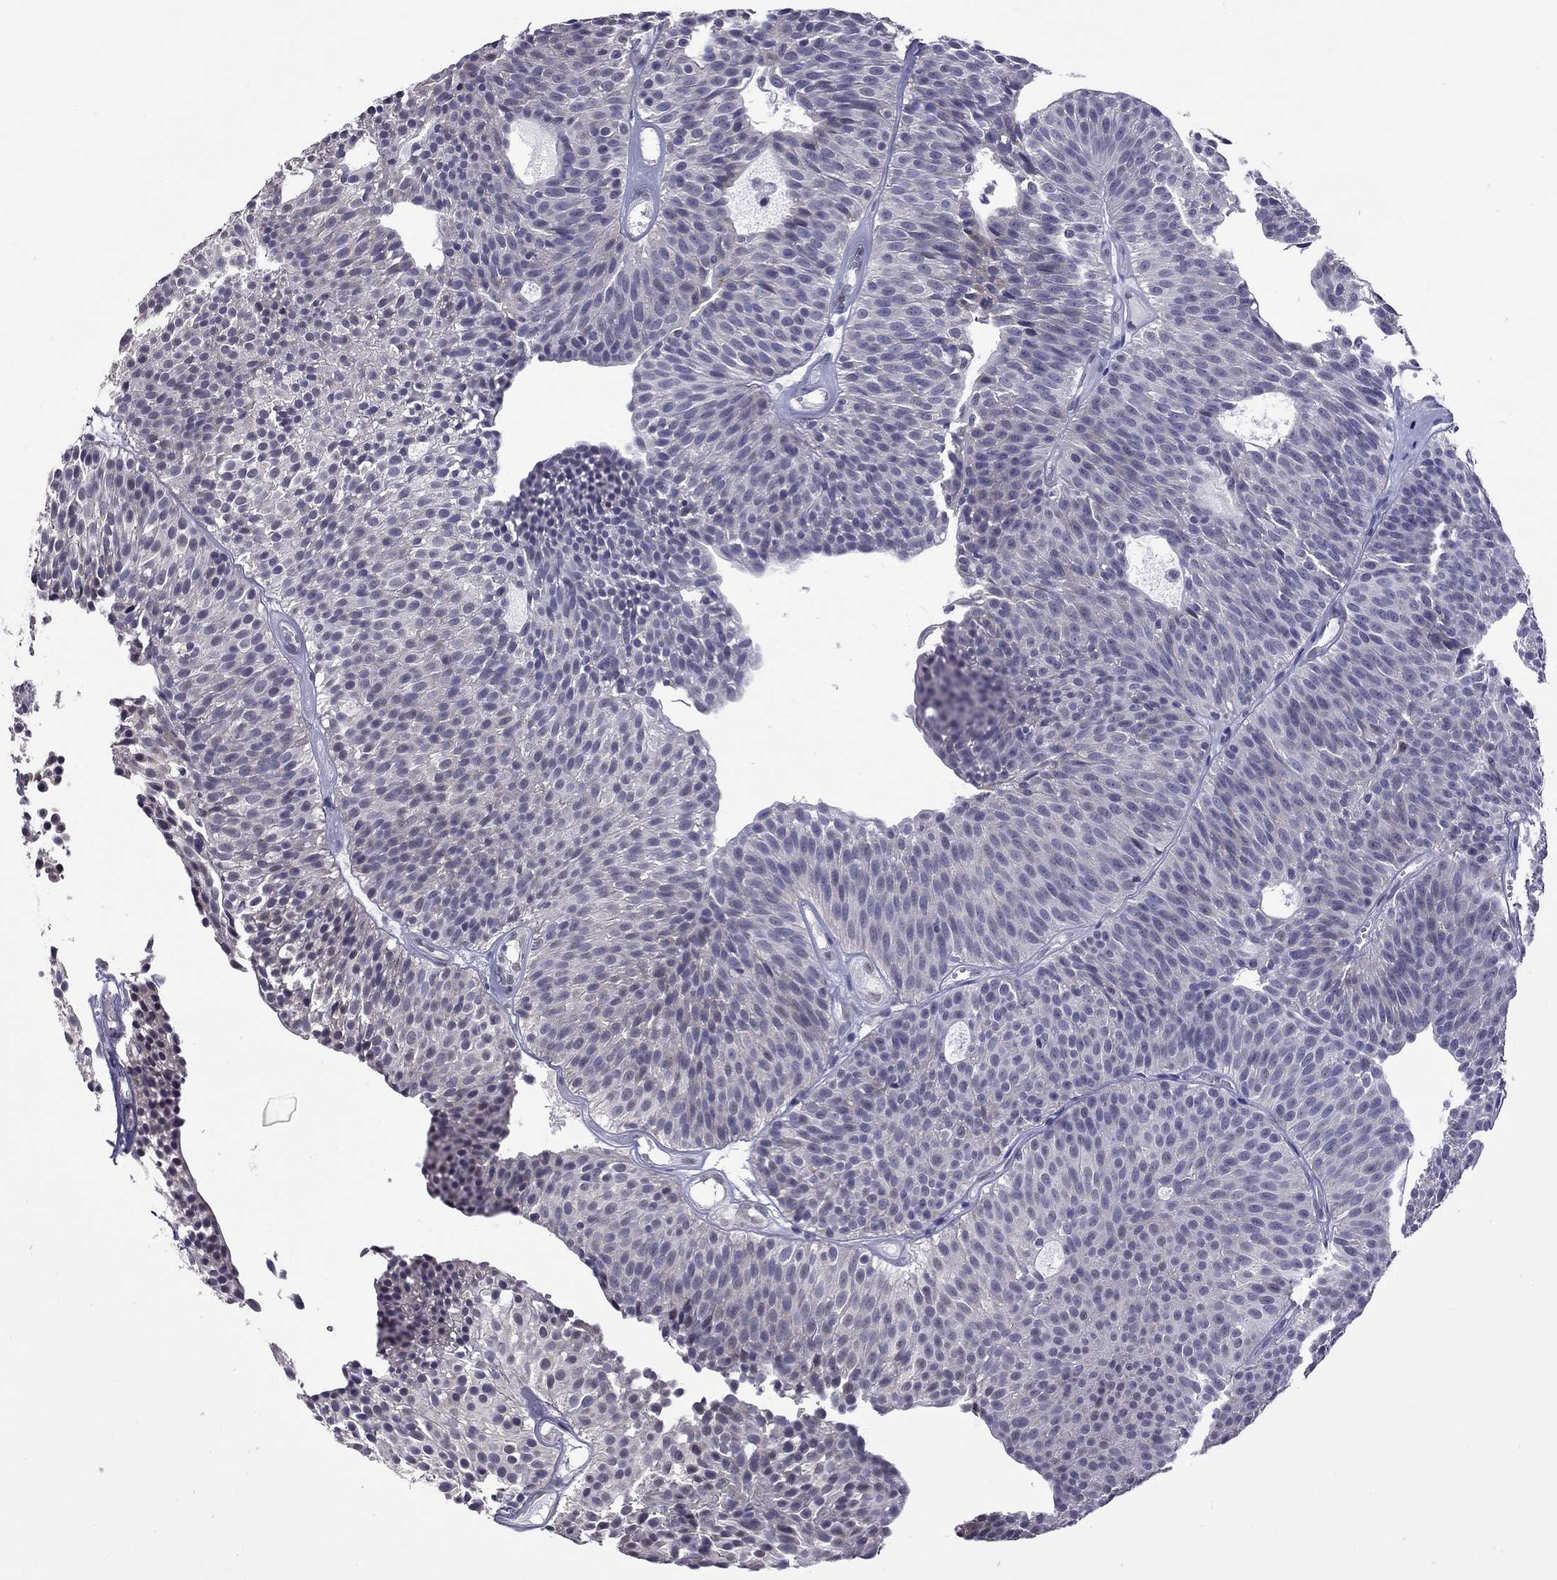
{"staining": {"intensity": "negative", "quantity": "none", "location": "none"}, "tissue": "urothelial cancer", "cell_type": "Tumor cells", "image_type": "cancer", "snomed": [{"axis": "morphology", "description": "Urothelial carcinoma, Low grade"}, {"axis": "topography", "description": "Urinary bladder"}], "caption": "Immunohistochemistry (IHC) histopathology image of neoplastic tissue: low-grade urothelial carcinoma stained with DAB shows no significant protein expression in tumor cells.", "gene": "HES5", "patient": {"sex": "male", "age": 63}}